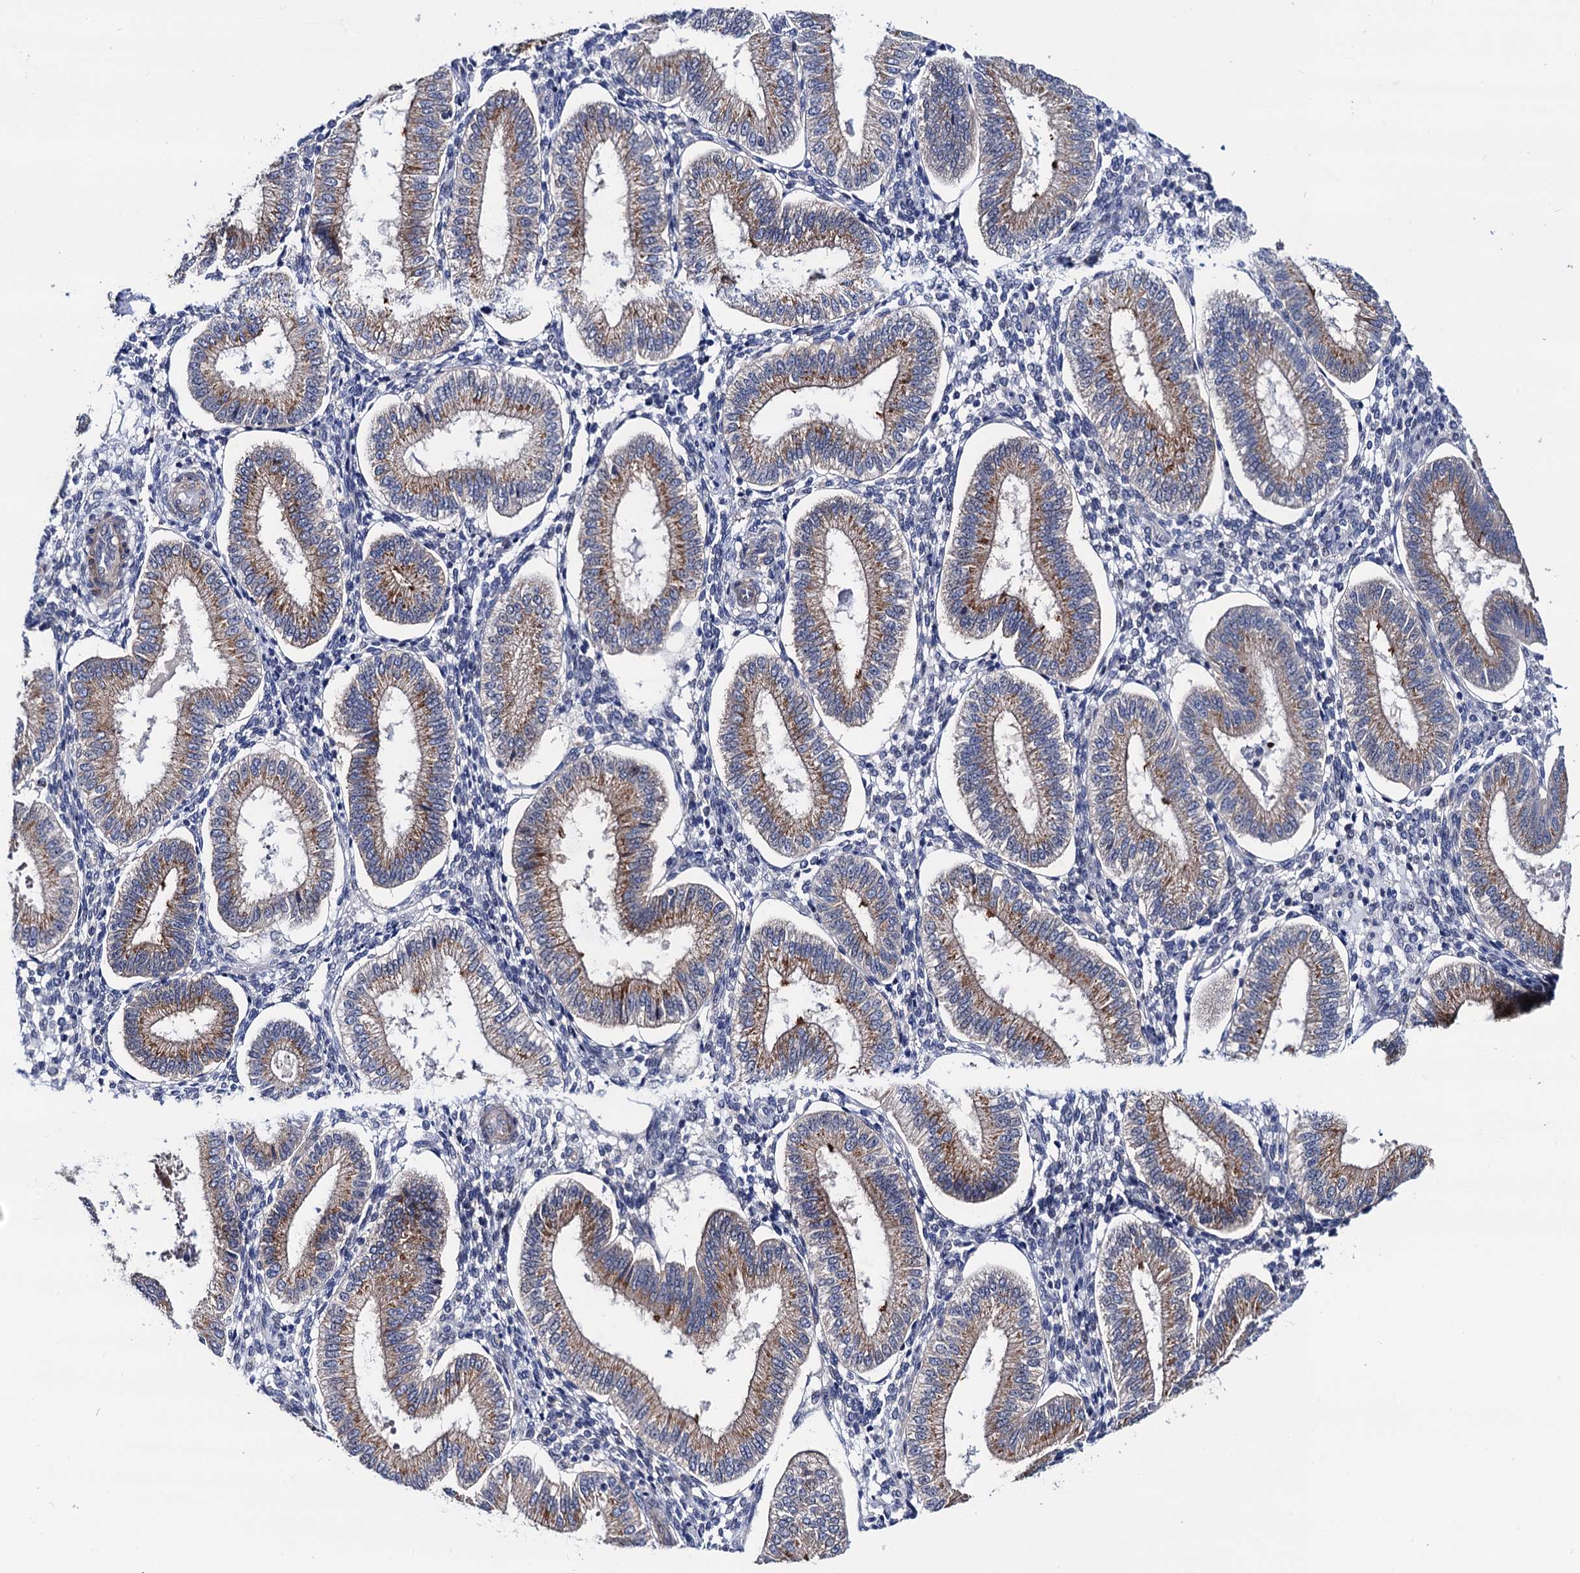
{"staining": {"intensity": "negative", "quantity": "none", "location": "none"}, "tissue": "endometrium", "cell_type": "Cells in endometrial stroma", "image_type": "normal", "snomed": [{"axis": "morphology", "description": "Normal tissue, NOS"}, {"axis": "topography", "description": "Endometrium"}], "caption": "Immunohistochemistry photomicrograph of benign endometrium: human endometrium stained with DAB exhibits no significant protein expression in cells in endometrial stroma.", "gene": "ZDHHC18", "patient": {"sex": "female", "age": 39}}